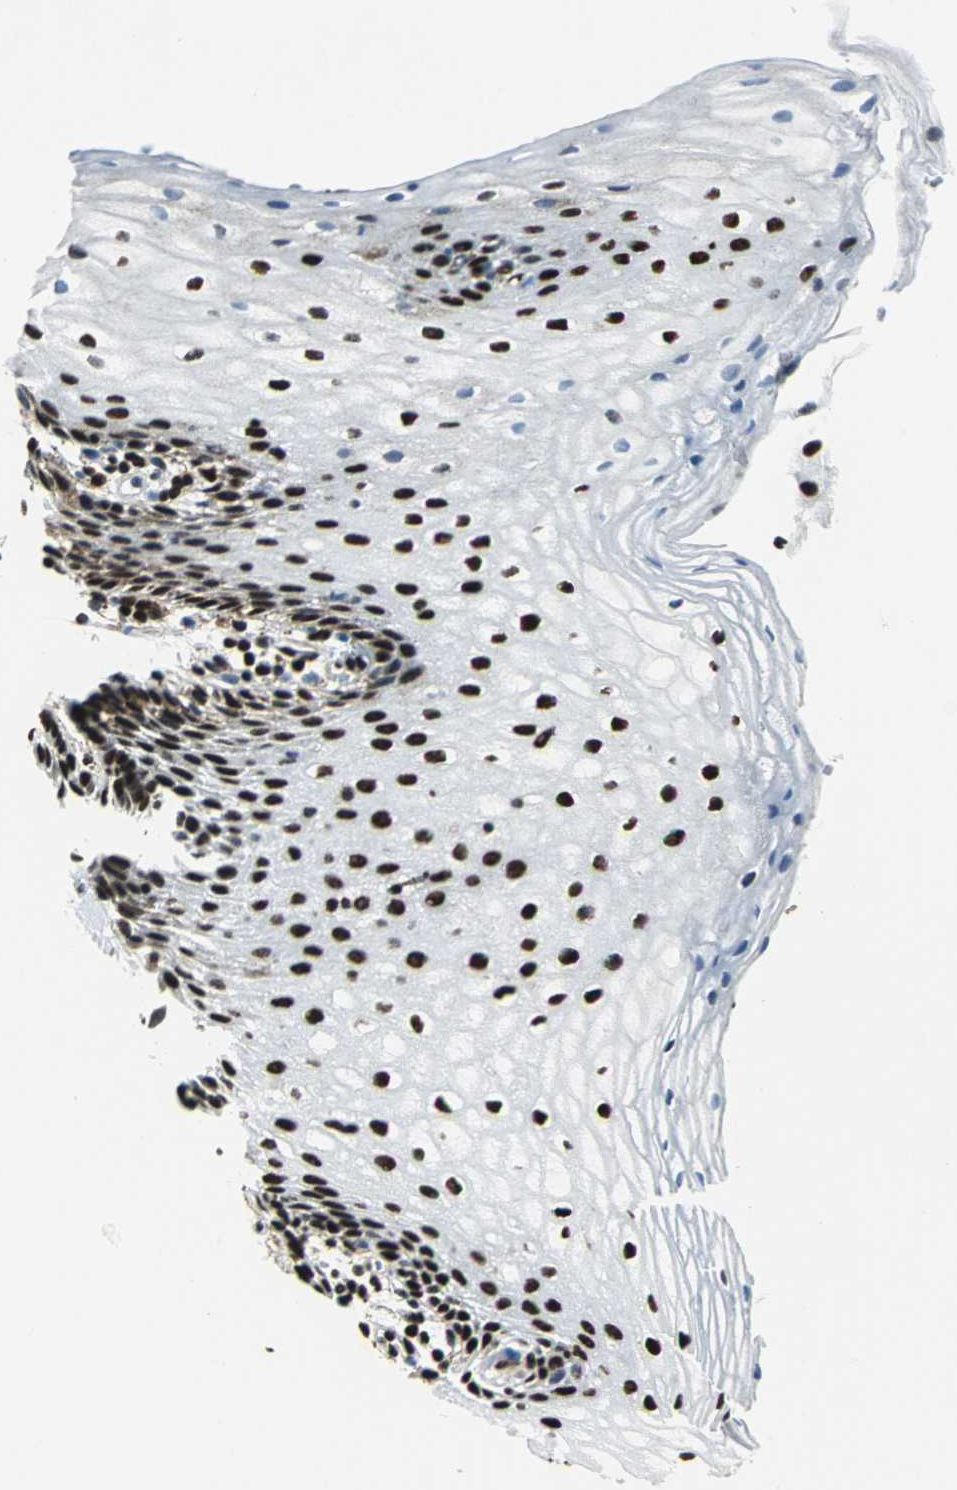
{"staining": {"intensity": "strong", "quantity": ">75%", "location": "nuclear"}, "tissue": "vagina", "cell_type": "Squamous epithelial cells", "image_type": "normal", "snomed": [{"axis": "morphology", "description": "Normal tissue, NOS"}, {"axis": "topography", "description": "Vagina"}], "caption": "The photomicrograph displays staining of benign vagina, revealing strong nuclear protein positivity (brown color) within squamous epithelial cells. Using DAB (3,3'-diaminobenzidine) (brown) and hematoxylin (blue) stains, captured at high magnification using brightfield microscopy.", "gene": "APEX1", "patient": {"sex": "female", "age": 55}}